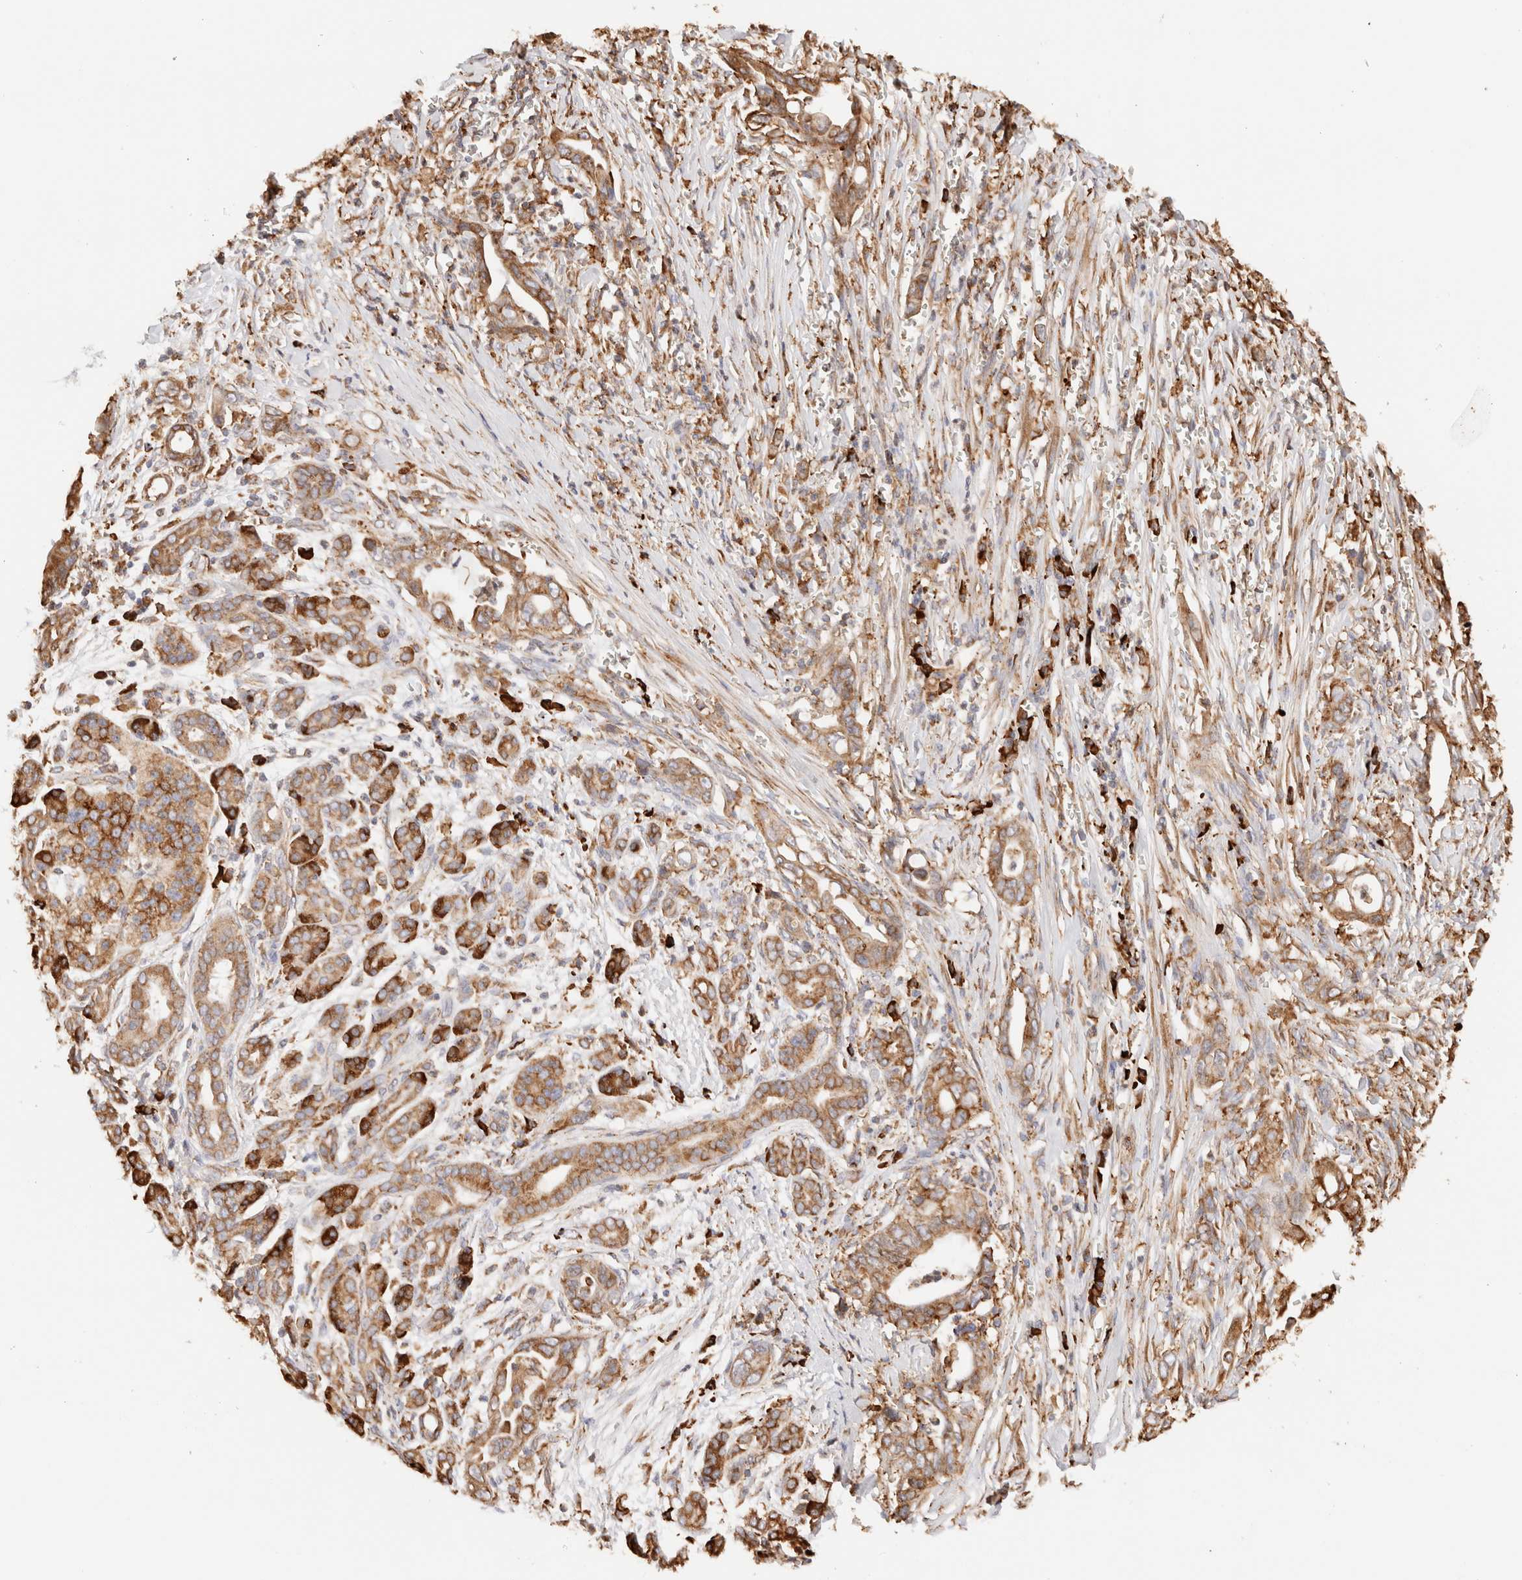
{"staining": {"intensity": "moderate", "quantity": ">75%", "location": "cytoplasmic/membranous"}, "tissue": "pancreatic cancer", "cell_type": "Tumor cells", "image_type": "cancer", "snomed": [{"axis": "morphology", "description": "Adenocarcinoma, NOS"}, {"axis": "topography", "description": "Pancreas"}], "caption": "Tumor cells demonstrate medium levels of moderate cytoplasmic/membranous staining in approximately >75% of cells in adenocarcinoma (pancreatic).", "gene": "FER", "patient": {"sex": "male", "age": 59}}